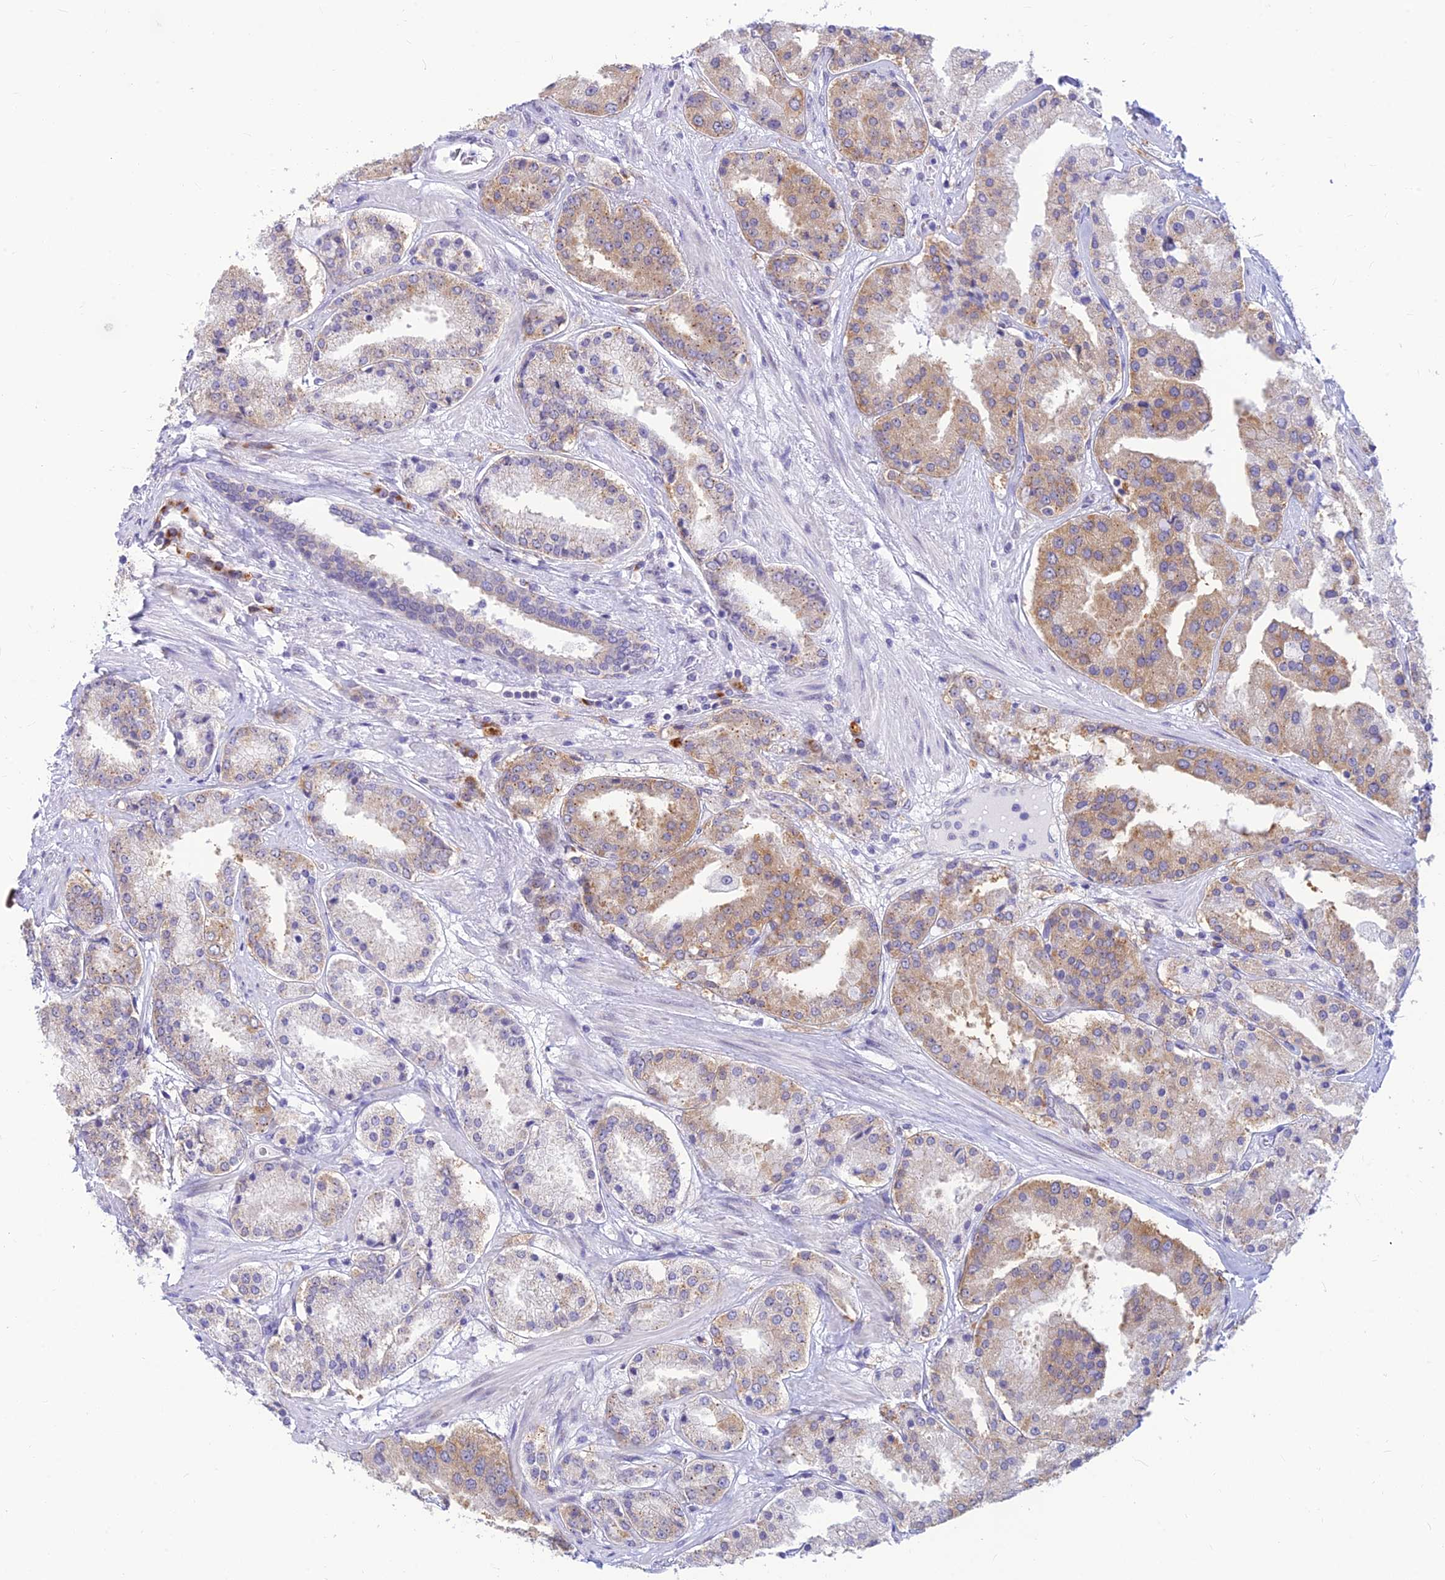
{"staining": {"intensity": "moderate", "quantity": "<25%", "location": "cytoplasmic/membranous"}, "tissue": "prostate cancer", "cell_type": "Tumor cells", "image_type": "cancer", "snomed": [{"axis": "morphology", "description": "Adenocarcinoma, High grade"}, {"axis": "topography", "description": "Prostate"}], "caption": "Protein staining of prostate adenocarcinoma (high-grade) tissue exhibits moderate cytoplasmic/membranous expression in approximately <25% of tumor cells.", "gene": "INKA1", "patient": {"sex": "male", "age": 63}}